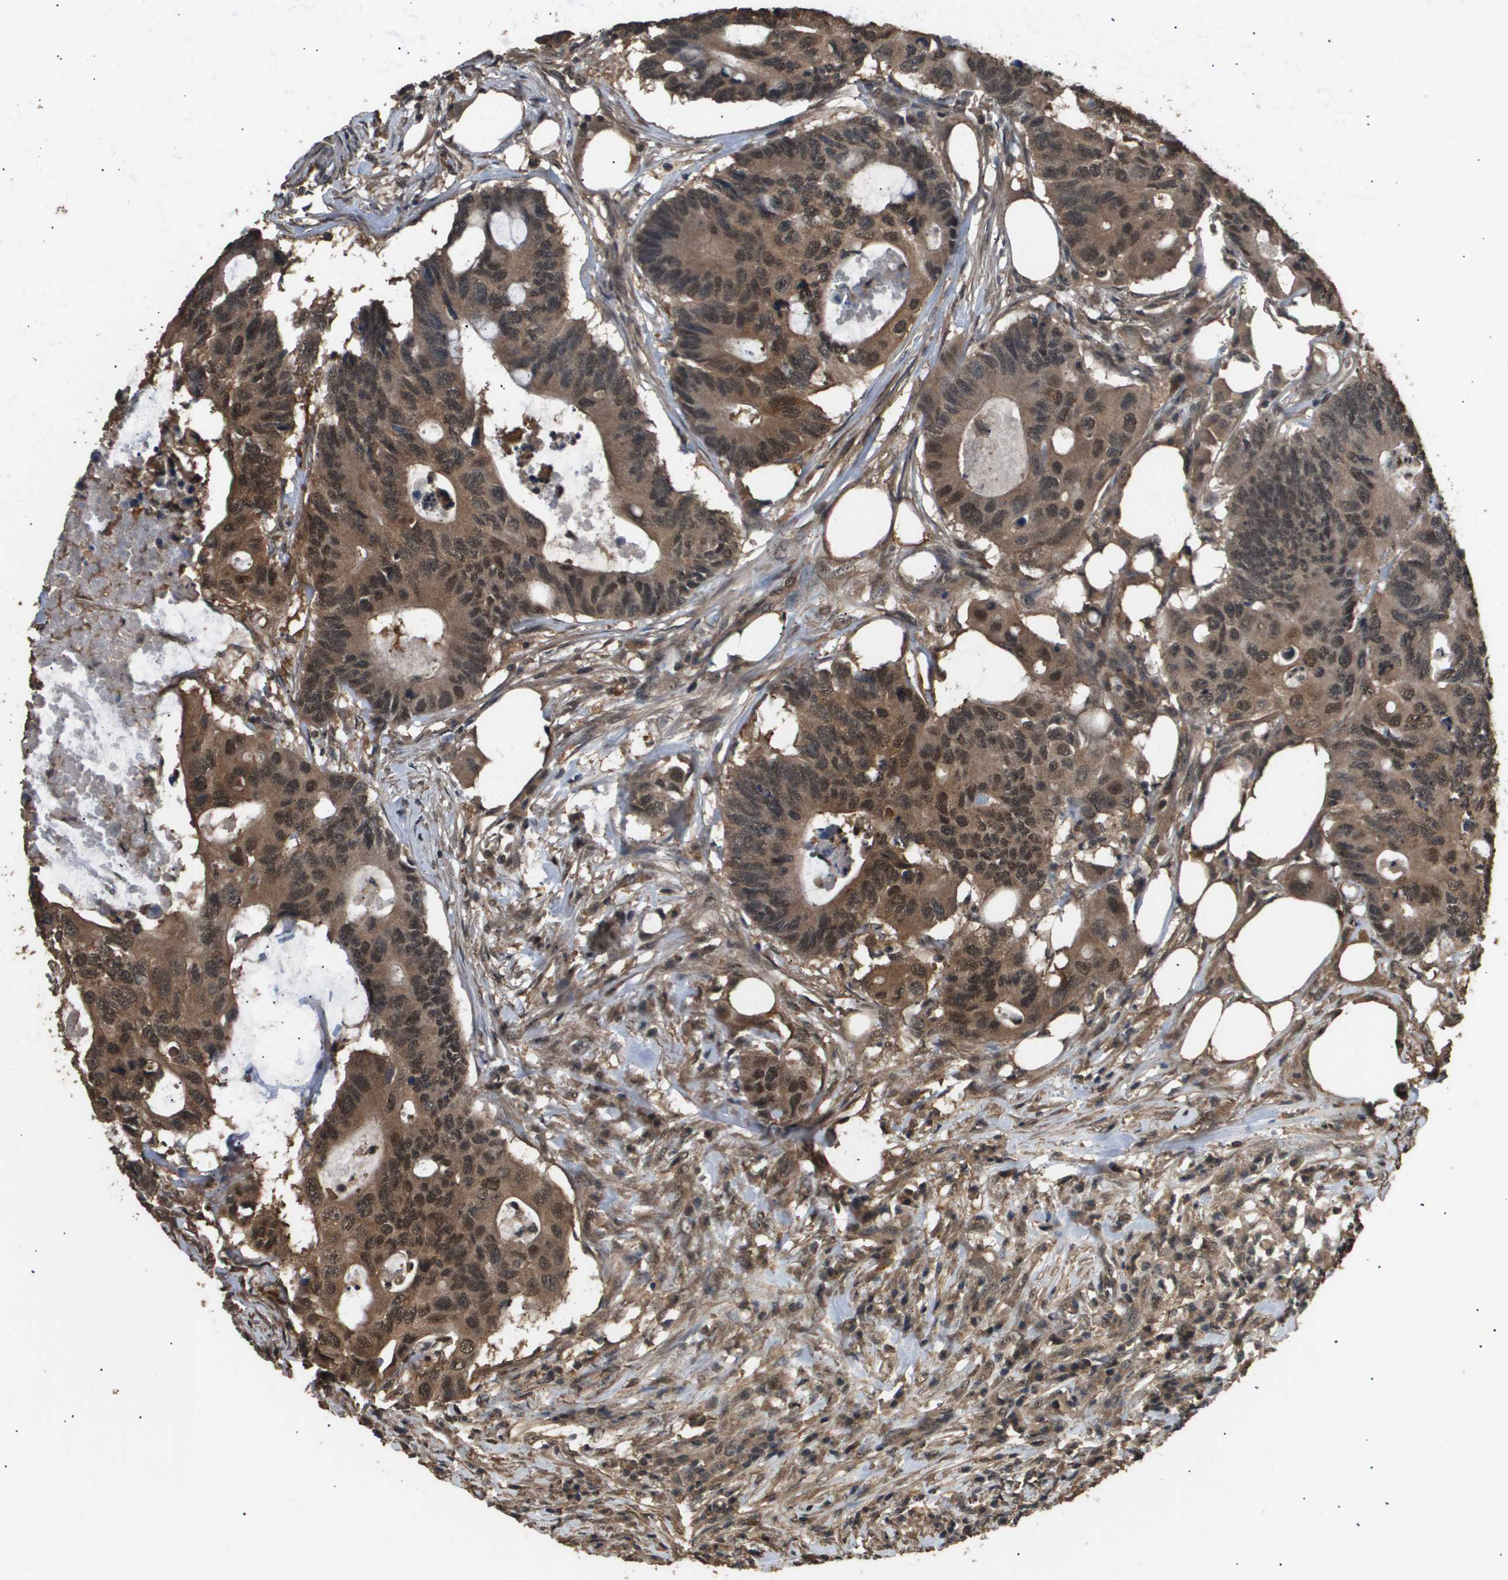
{"staining": {"intensity": "moderate", "quantity": ">75%", "location": "cytoplasmic/membranous,nuclear"}, "tissue": "colorectal cancer", "cell_type": "Tumor cells", "image_type": "cancer", "snomed": [{"axis": "morphology", "description": "Adenocarcinoma, NOS"}, {"axis": "topography", "description": "Colon"}], "caption": "High-magnification brightfield microscopy of colorectal cancer stained with DAB (brown) and counterstained with hematoxylin (blue). tumor cells exhibit moderate cytoplasmic/membranous and nuclear staining is present in about>75% of cells.", "gene": "ING1", "patient": {"sex": "male", "age": 71}}